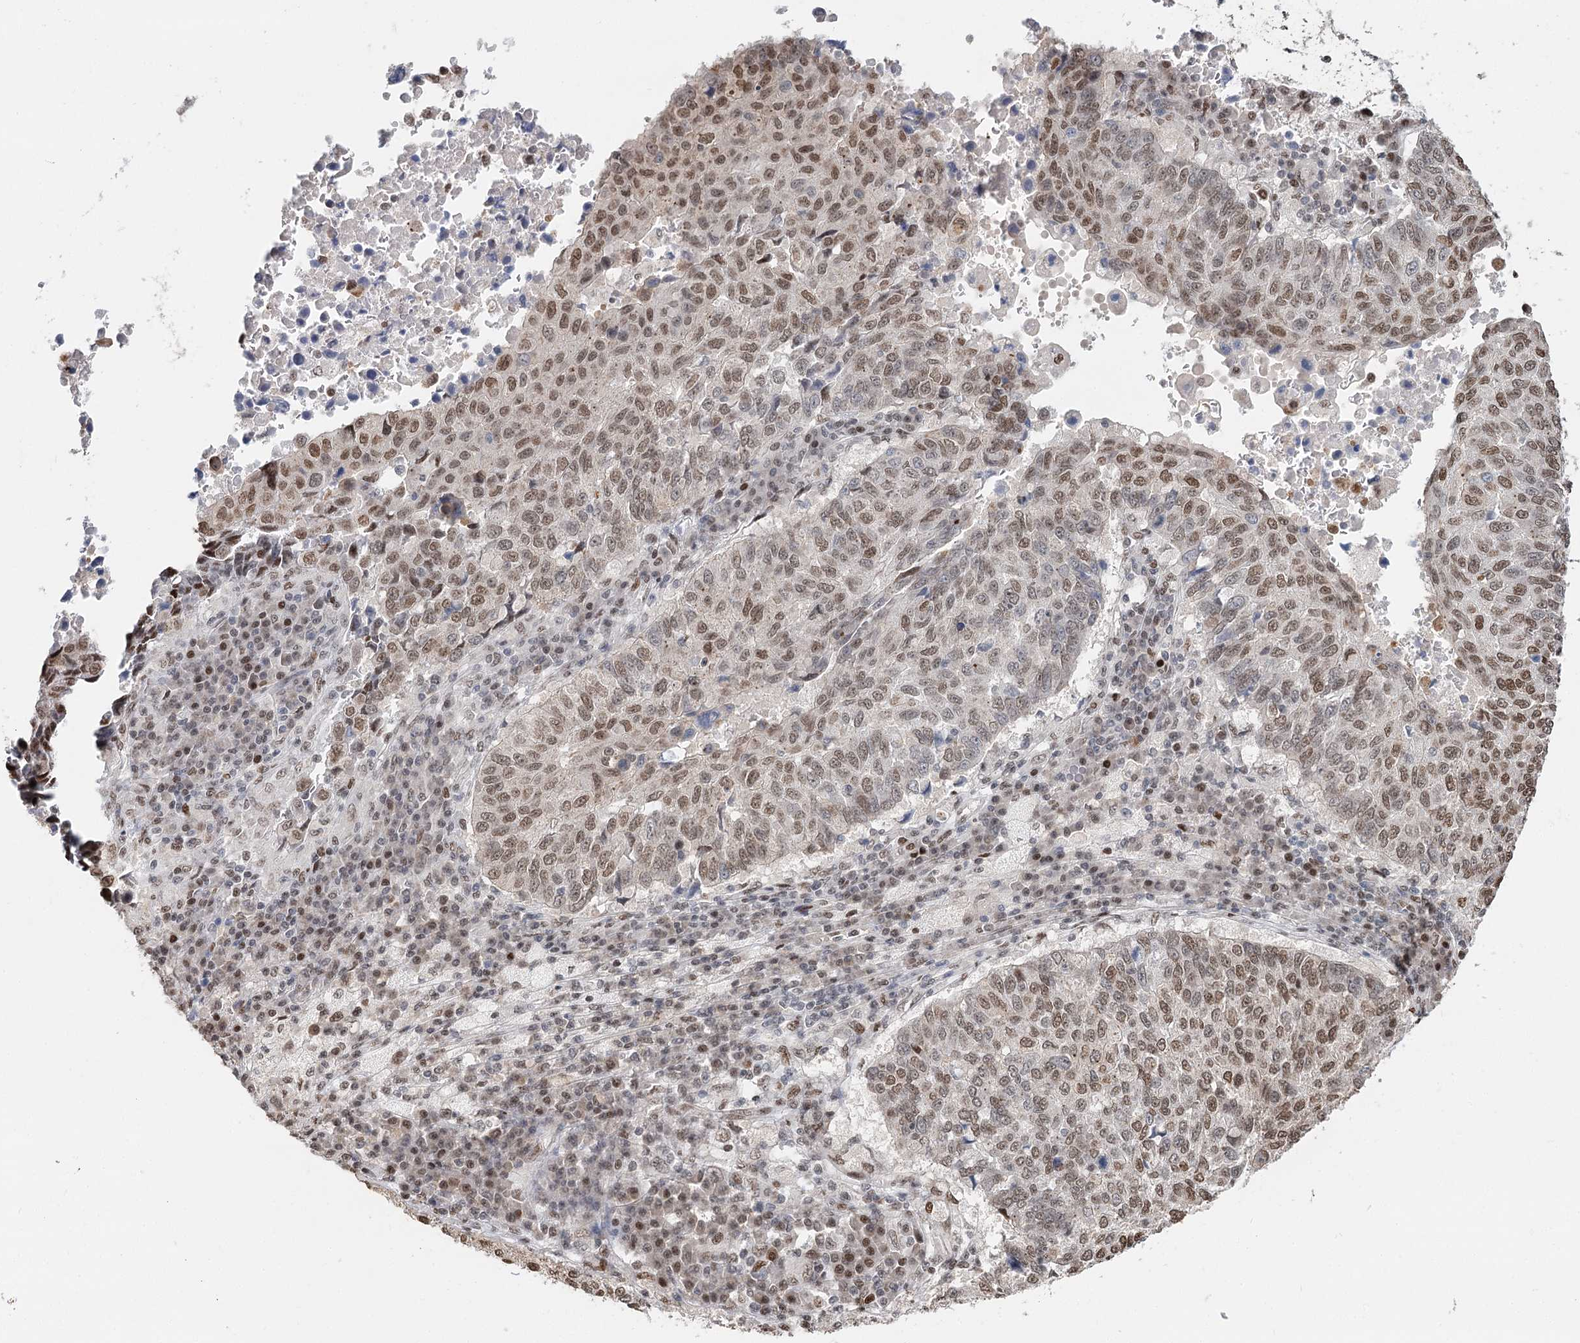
{"staining": {"intensity": "moderate", "quantity": ">75%", "location": "nuclear"}, "tissue": "lung cancer", "cell_type": "Tumor cells", "image_type": "cancer", "snomed": [{"axis": "morphology", "description": "Squamous cell carcinoma, NOS"}, {"axis": "topography", "description": "Lung"}], "caption": "Immunohistochemistry of human lung cancer demonstrates medium levels of moderate nuclear positivity in about >75% of tumor cells.", "gene": "RPS27A", "patient": {"sex": "male", "age": 73}}